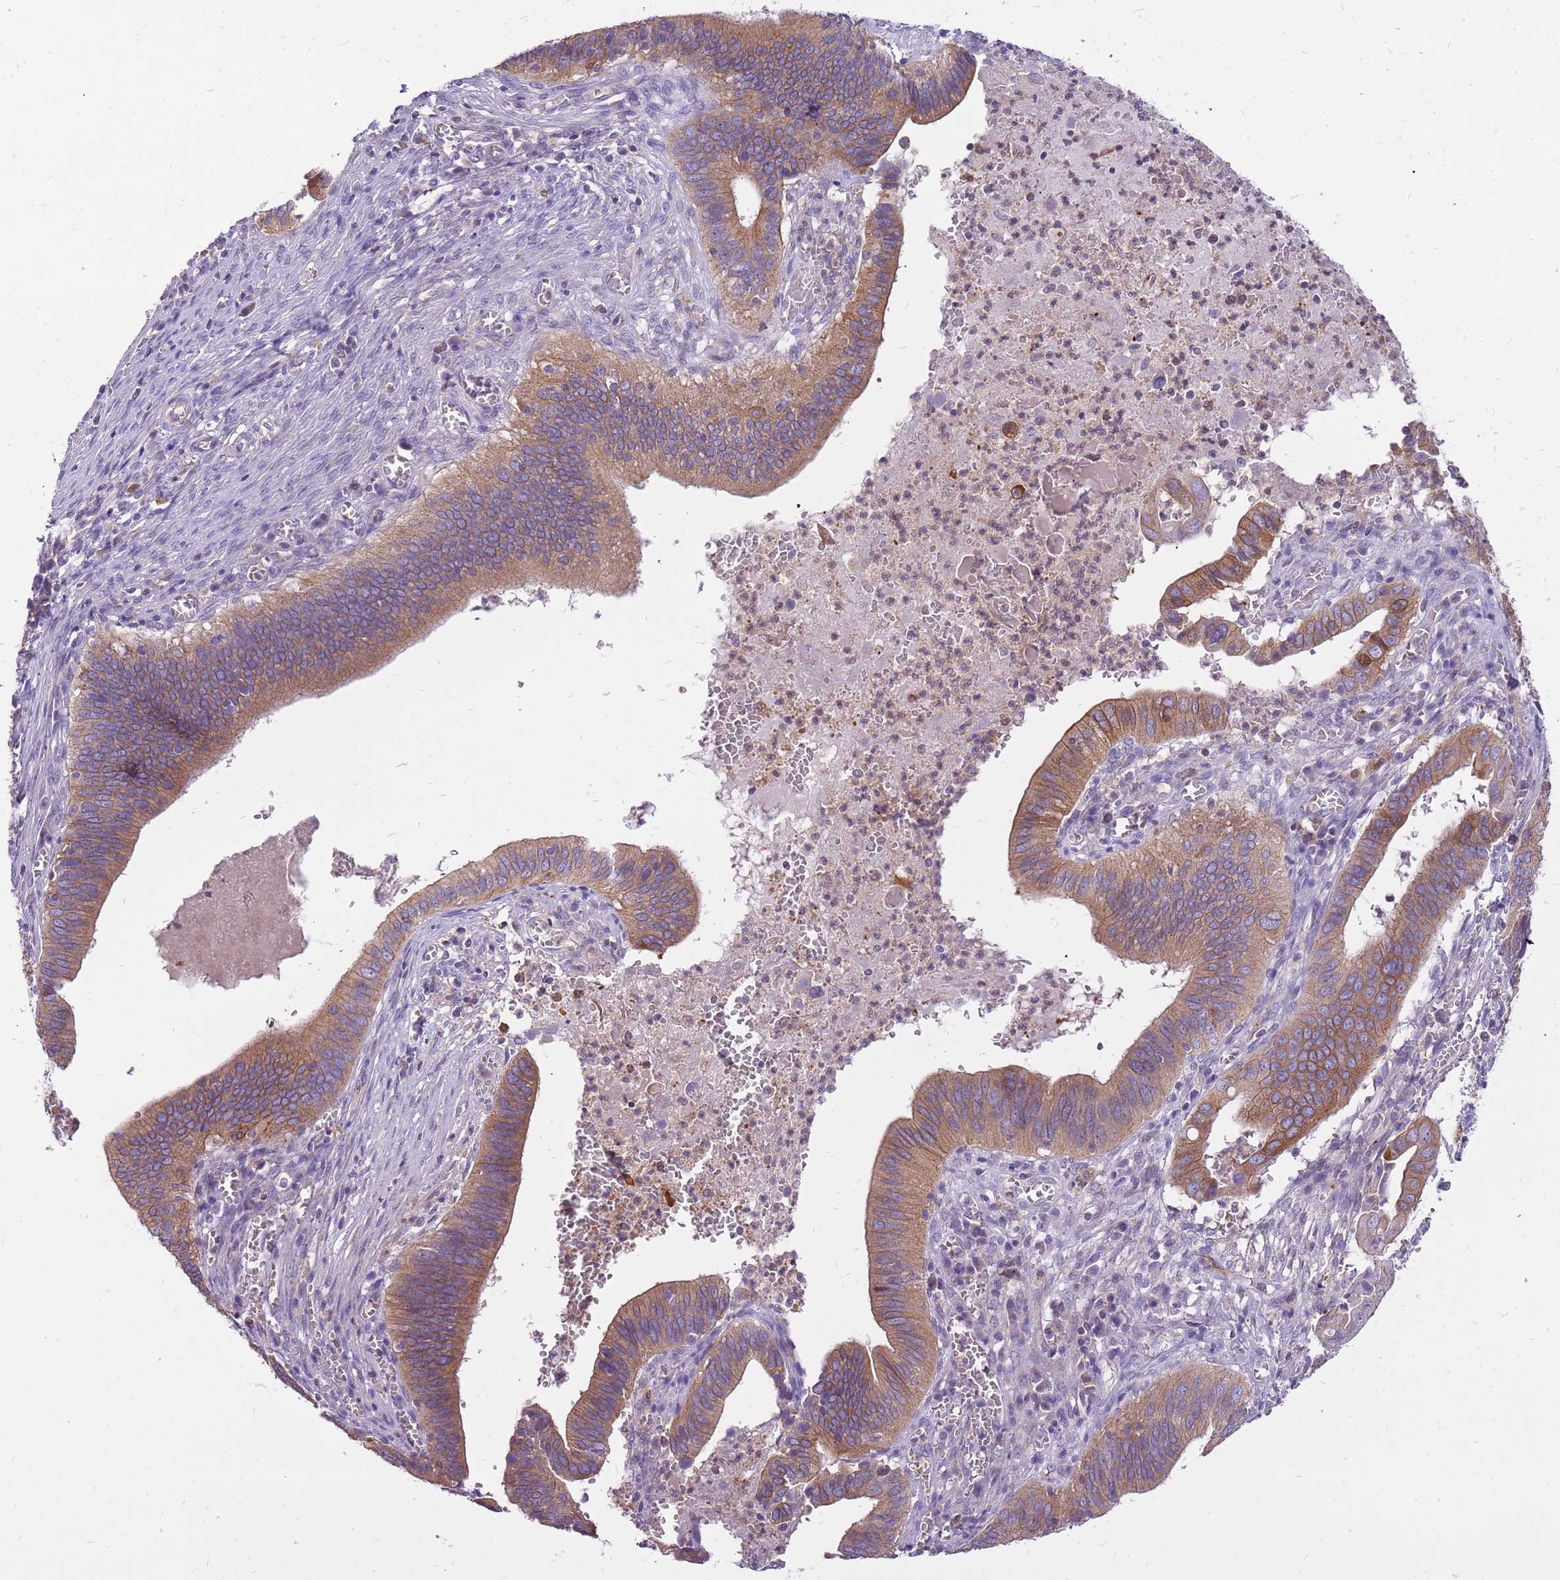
{"staining": {"intensity": "moderate", "quantity": ">75%", "location": "cytoplasmic/membranous"}, "tissue": "cervical cancer", "cell_type": "Tumor cells", "image_type": "cancer", "snomed": [{"axis": "morphology", "description": "Adenocarcinoma, NOS"}, {"axis": "topography", "description": "Cervix"}], "caption": "A high-resolution histopathology image shows immunohistochemistry (IHC) staining of cervical cancer, which exhibits moderate cytoplasmic/membranous positivity in approximately >75% of tumor cells.", "gene": "WDR90", "patient": {"sex": "female", "age": 42}}